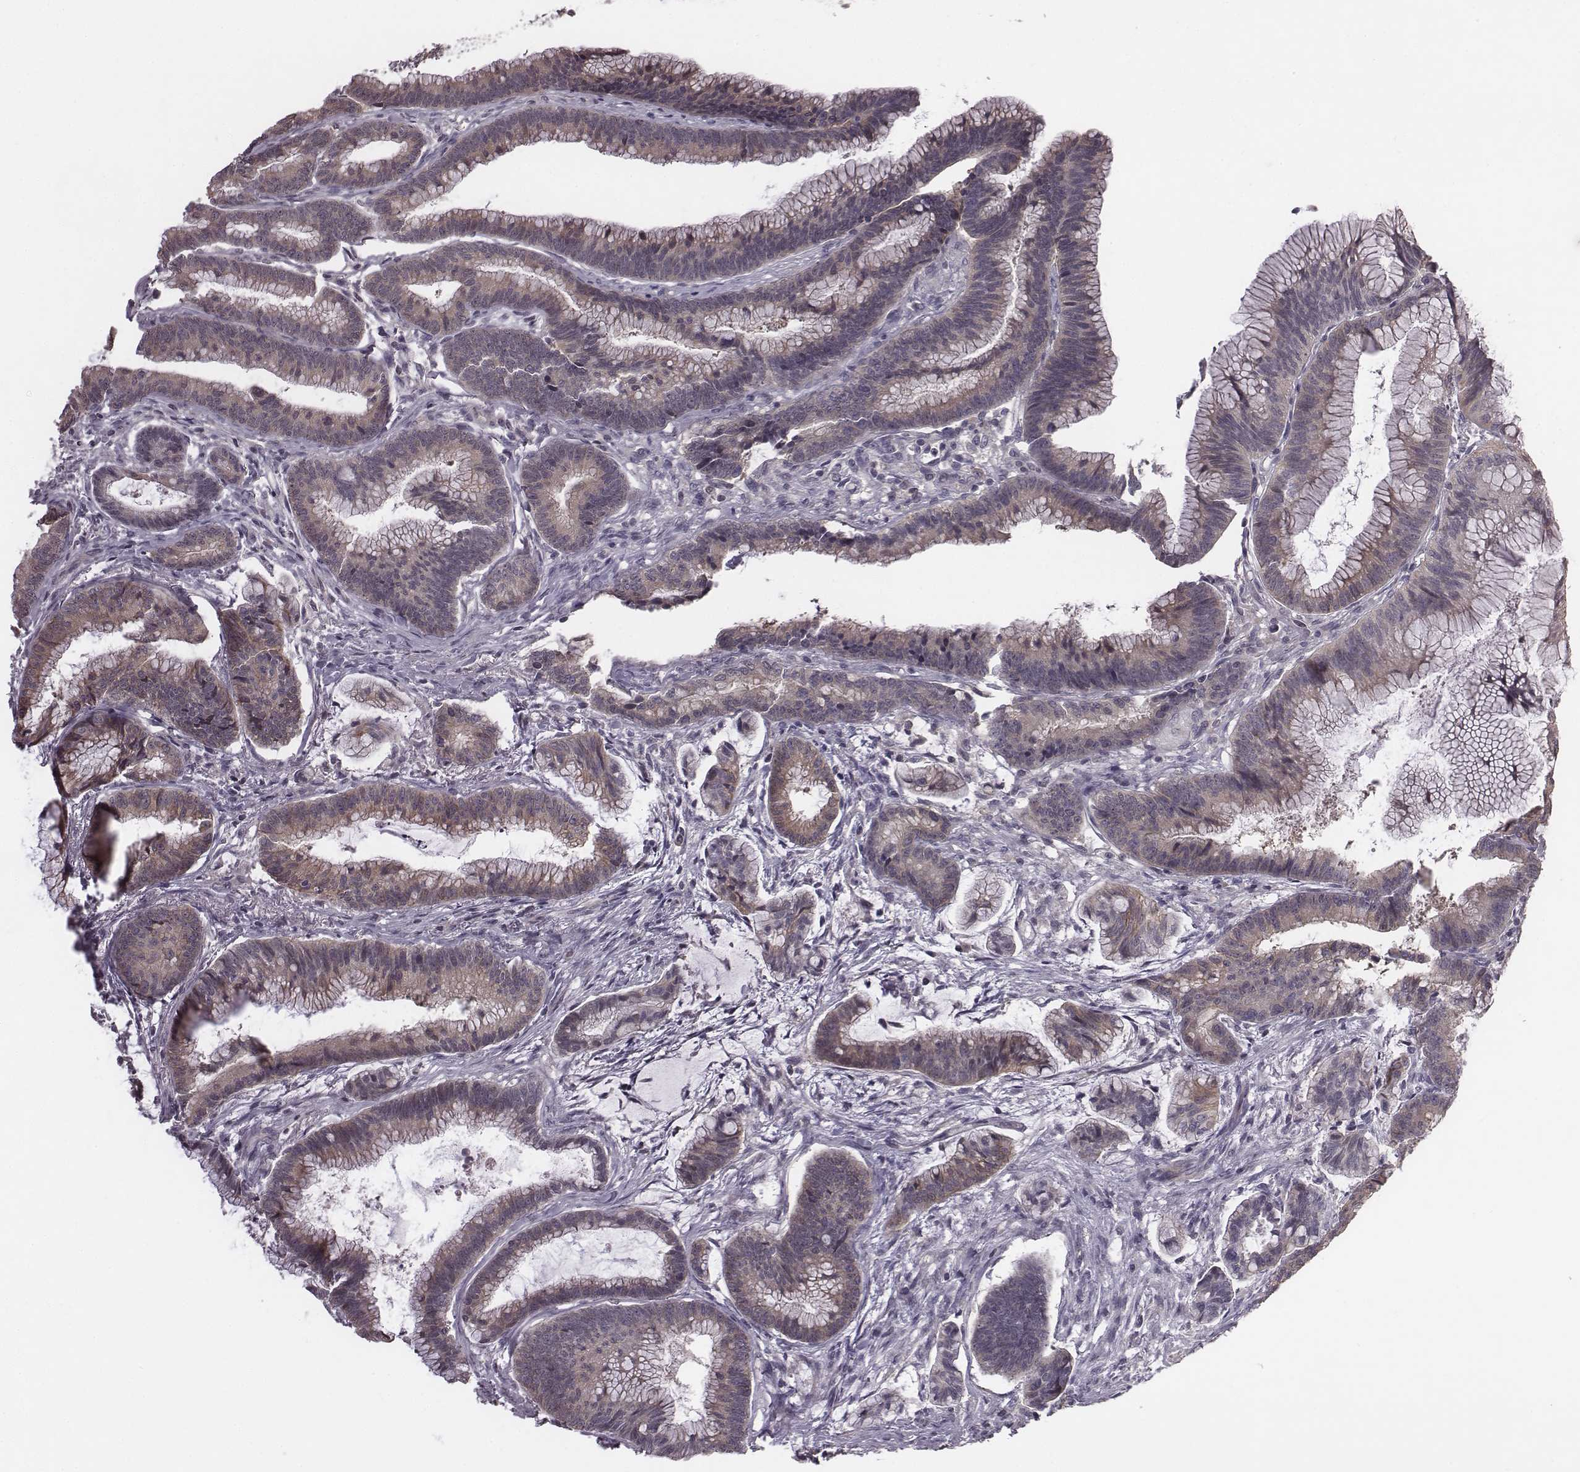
{"staining": {"intensity": "weak", "quantity": ">75%", "location": "cytoplasmic/membranous"}, "tissue": "colorectal cancer", "cell_type": "Tumor cells", "image_type": "cancer", "snomed": [{"axis": "morphology", "description": "Adenocarcinoma, NOS"}, {"axis": "topography", "description": "Colon"}], "caption": "This is a micrograph of immunohistochemistry (IHC) staining of colorectal cancer (adenocarcinoma), which shows weak positivity in the cytoplasmic/membranous of tumor cells.", "gene": "BICDL1", "patient": {"sex": "female", "age": 78}}